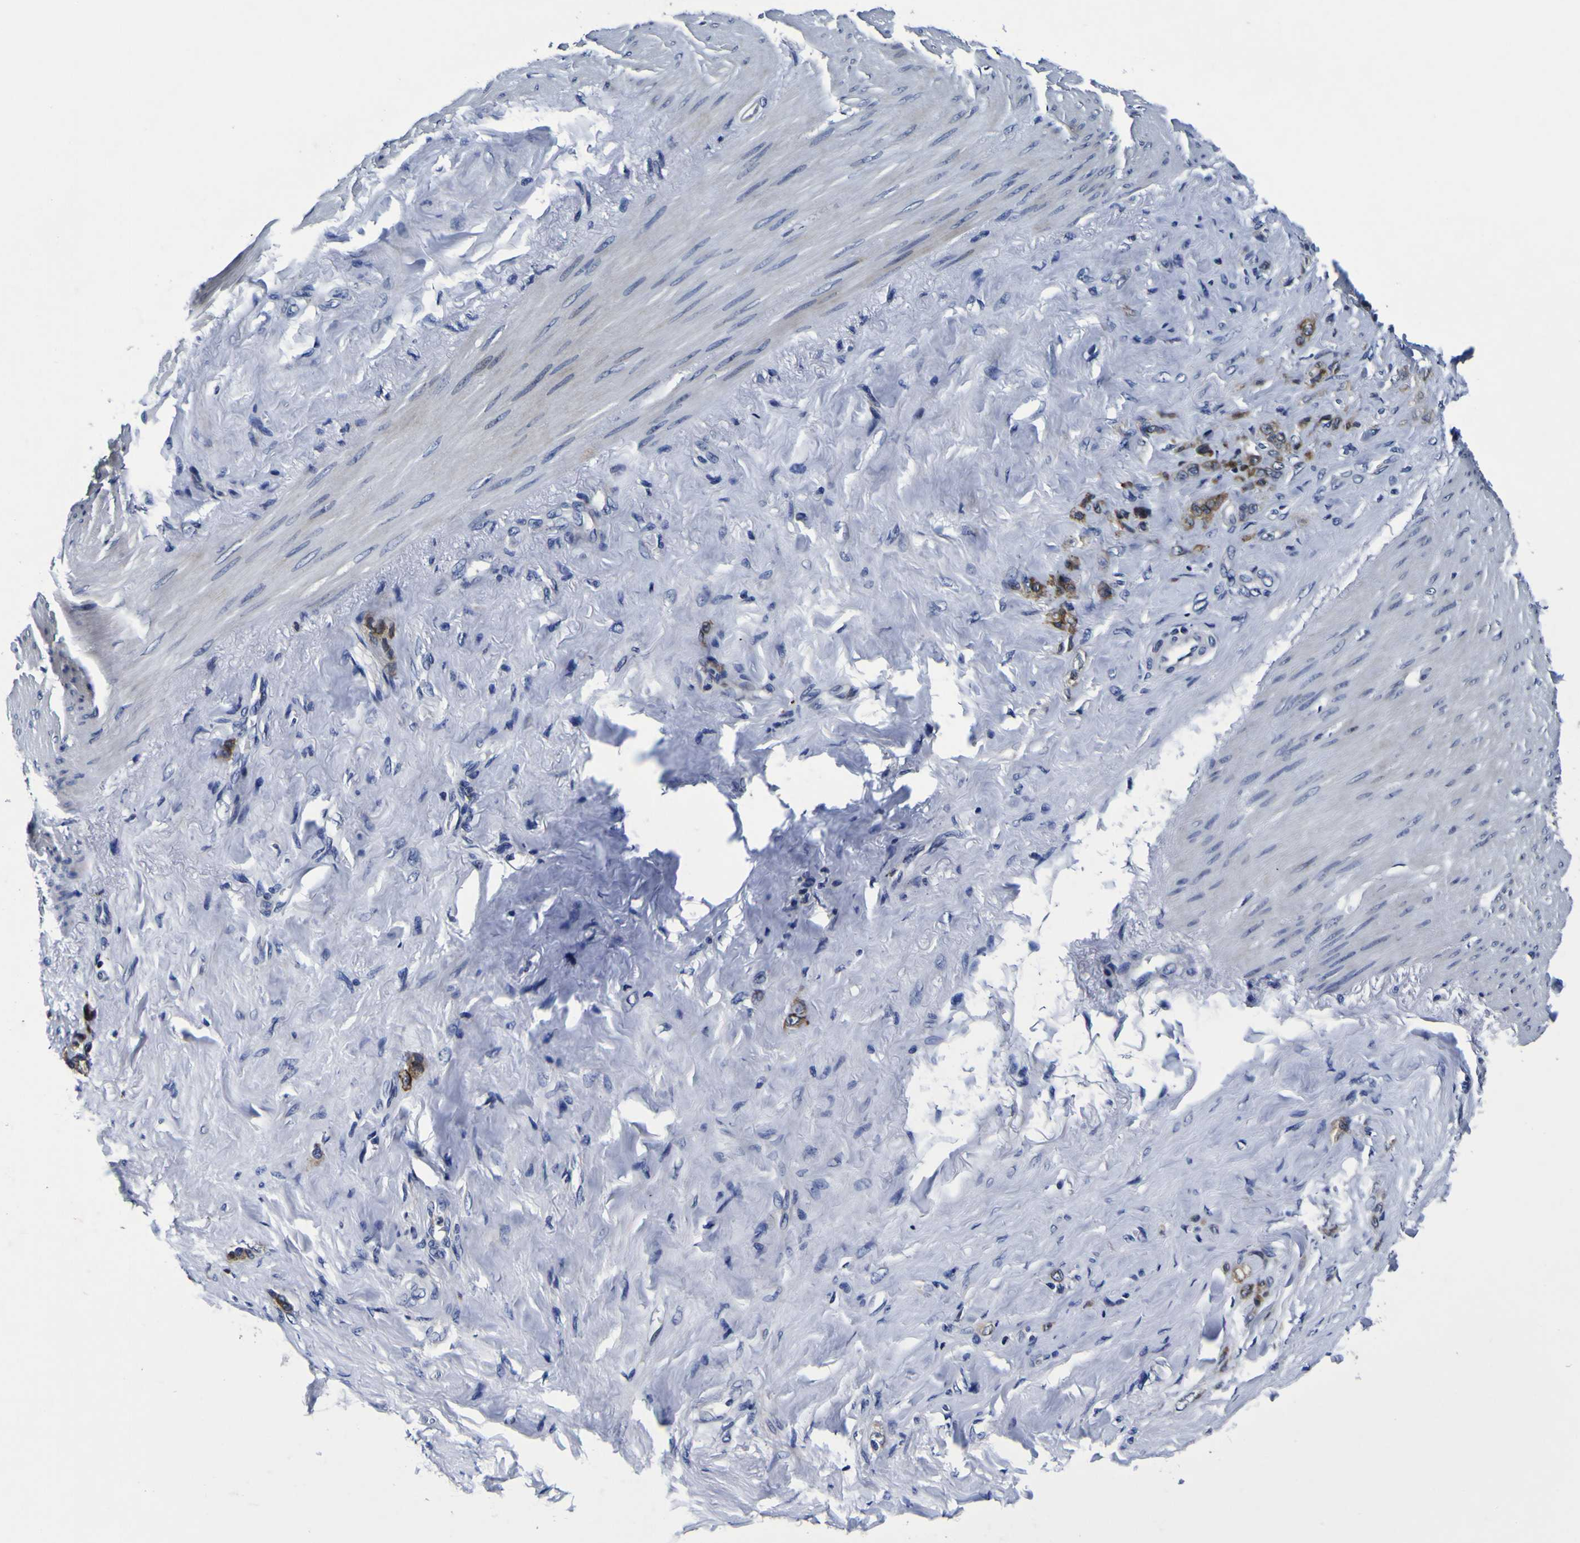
{"staining": {"intensity": "moderate", "quantity": ">75%", "location": "cytoplasmic/membranous"}, "tissue": "stomach cancer", "cell_type": "Tumor cells", "image_type": "cancer", "snomed": [{"axis": "morphology", "description": "Adenocarcinoma, NOS"}, {"axis": "topography", "description": "Stomach"}], "caption": "There is medium levels of moderate cytoplasmic/membranous staining in tumor cells of stomach cancer (adenocarcinoma), as demonstrated by immunohistochemical staining (brown color).", "gene": "SORCS1", "patient": {"sex": "male", "age": 82}}